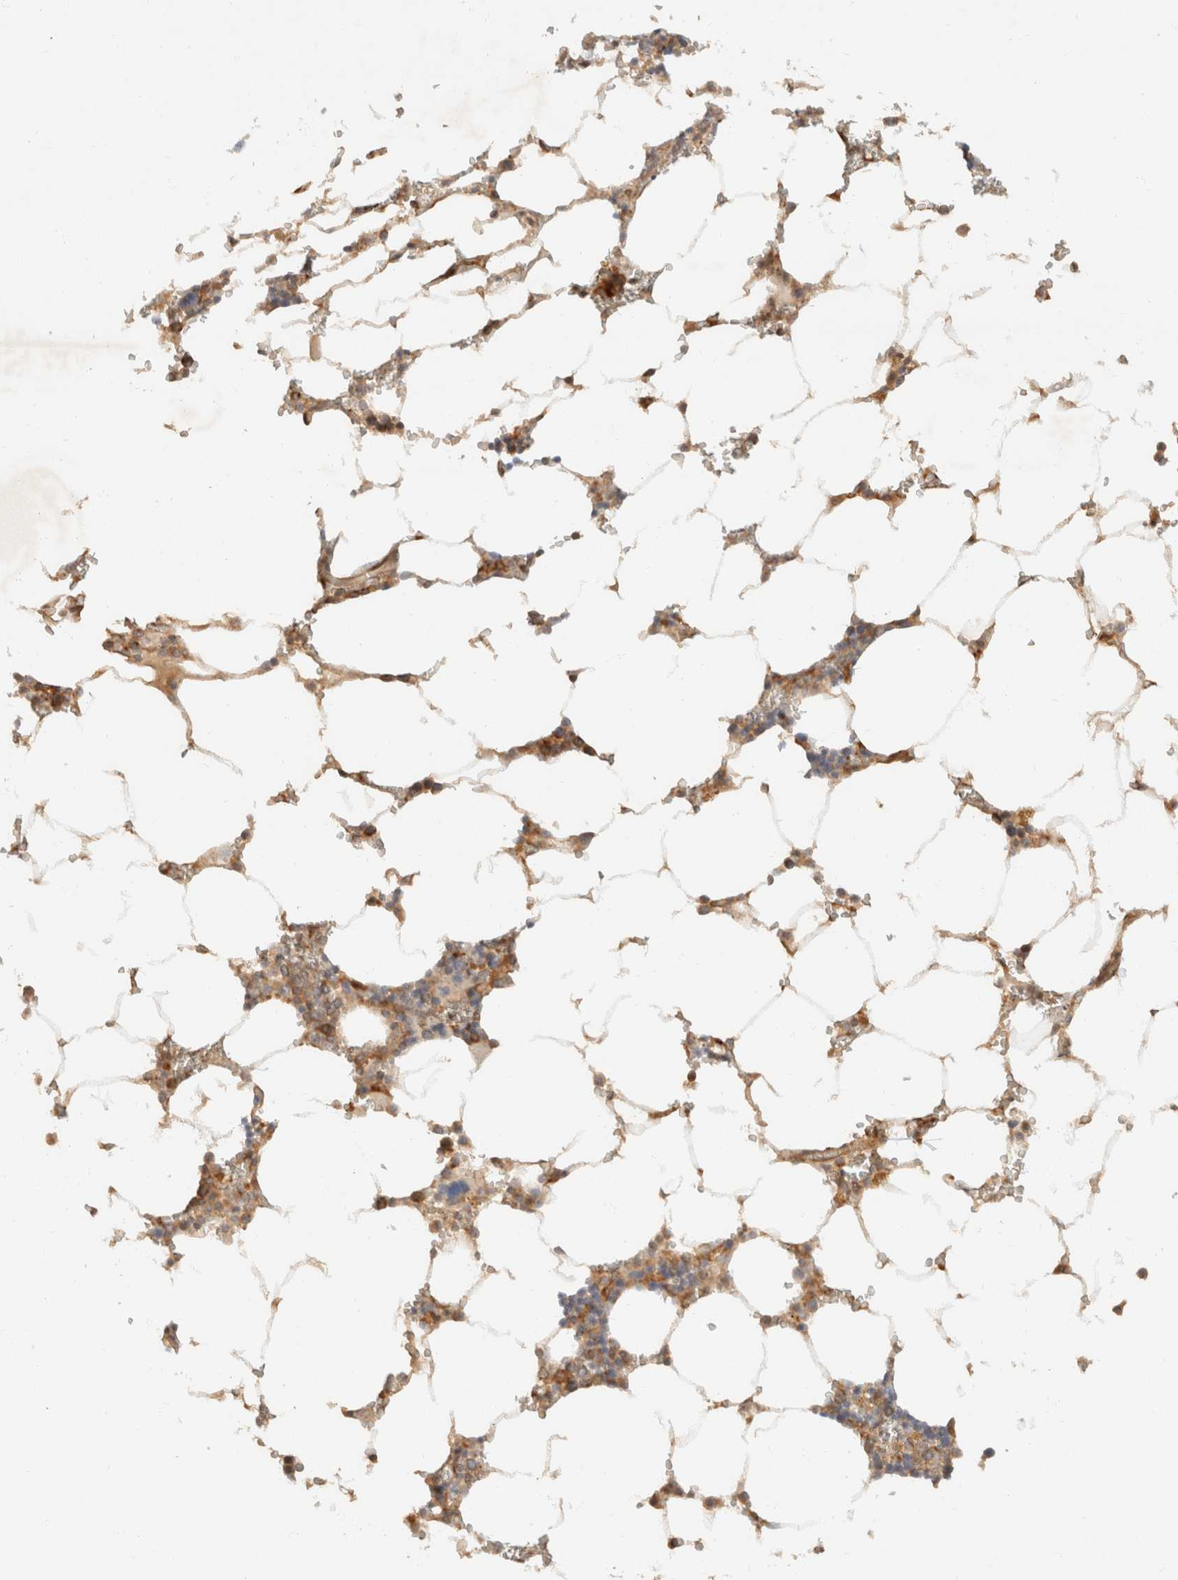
{"staining": {"intensity": "moderate", "quantity": ">75%", "location": "cytoplasmic/membranous"}, "tissue": "bone marrow", "cell_type": "Hematopoietic cells", "image_type": "normal", "snomed": [{"axis": "morphology", "description": "Normal tissue, NOS"}, {"axis": "topography", "description": "Bone marrow"}], "caption": "Bone marrow stained for a protein shows moderate cytoplasmic/membranous positivity in hematopoietic cells. (brown staining indicates protein expression, while blue staining denotes nuclei).", "gene": "TACC1", "patient": {"sex": "male", "age": 70}}